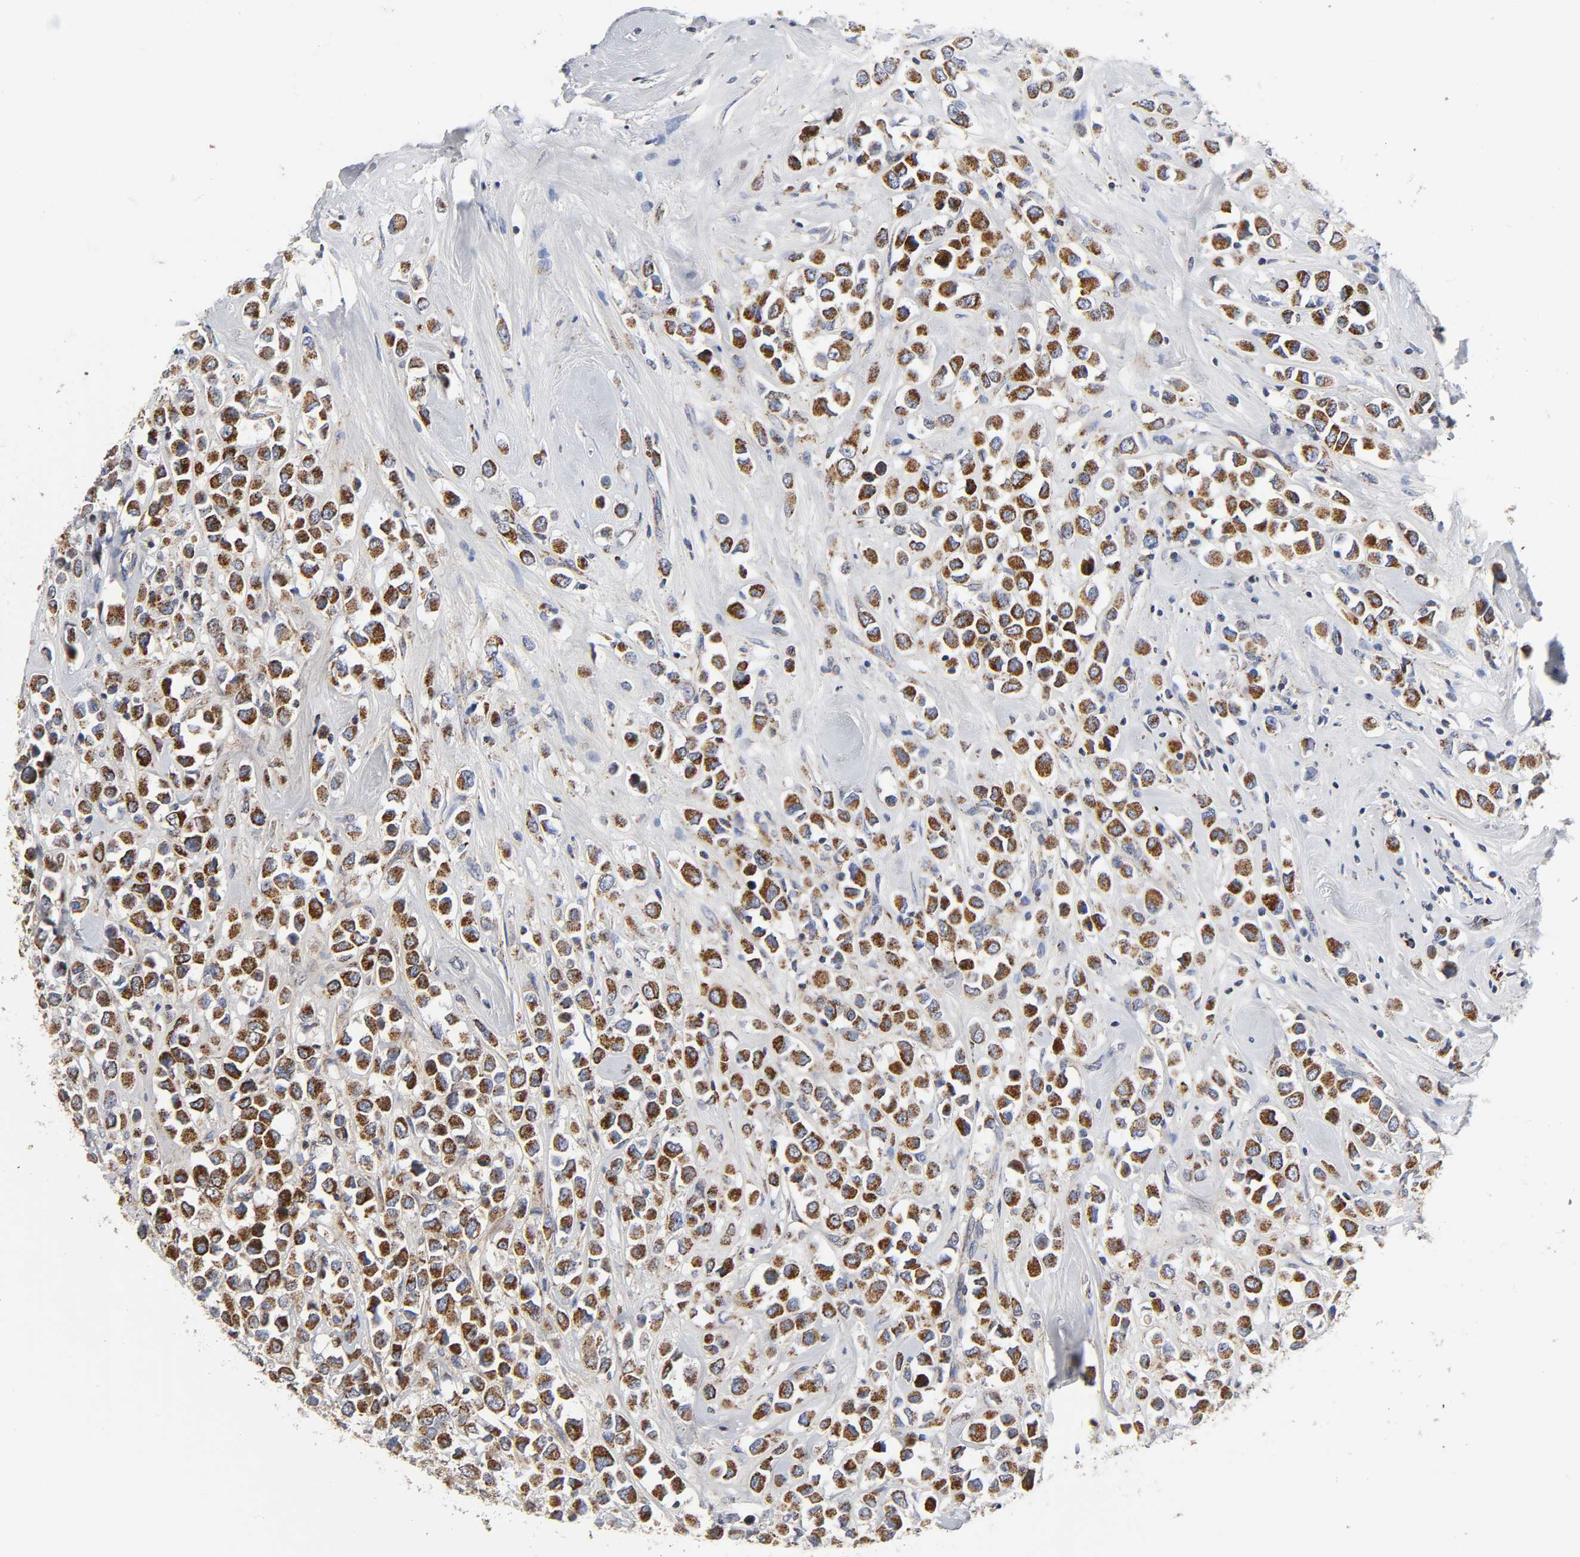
{"staining": {"intensity": "strong", "quantity": ">75%", "location": "cytoplasmic/membranous"}, "tissue": "breast cancer", "cell_type": "Tumor cells", "image_type": "cancer", "snomed": [{"axis": "morphology", "description": "Duct carcinoma"}, {"axis": "topography", "description": "Breast"}], "caption": "The immunohistochemical stain labels strong cytoplasmic/membranous staining in tumor cells of breast cancer (invasive ductal carcinoma) tissue.", "gene": "AOPEP", "patient": {"sex": "female", "age": 61}}